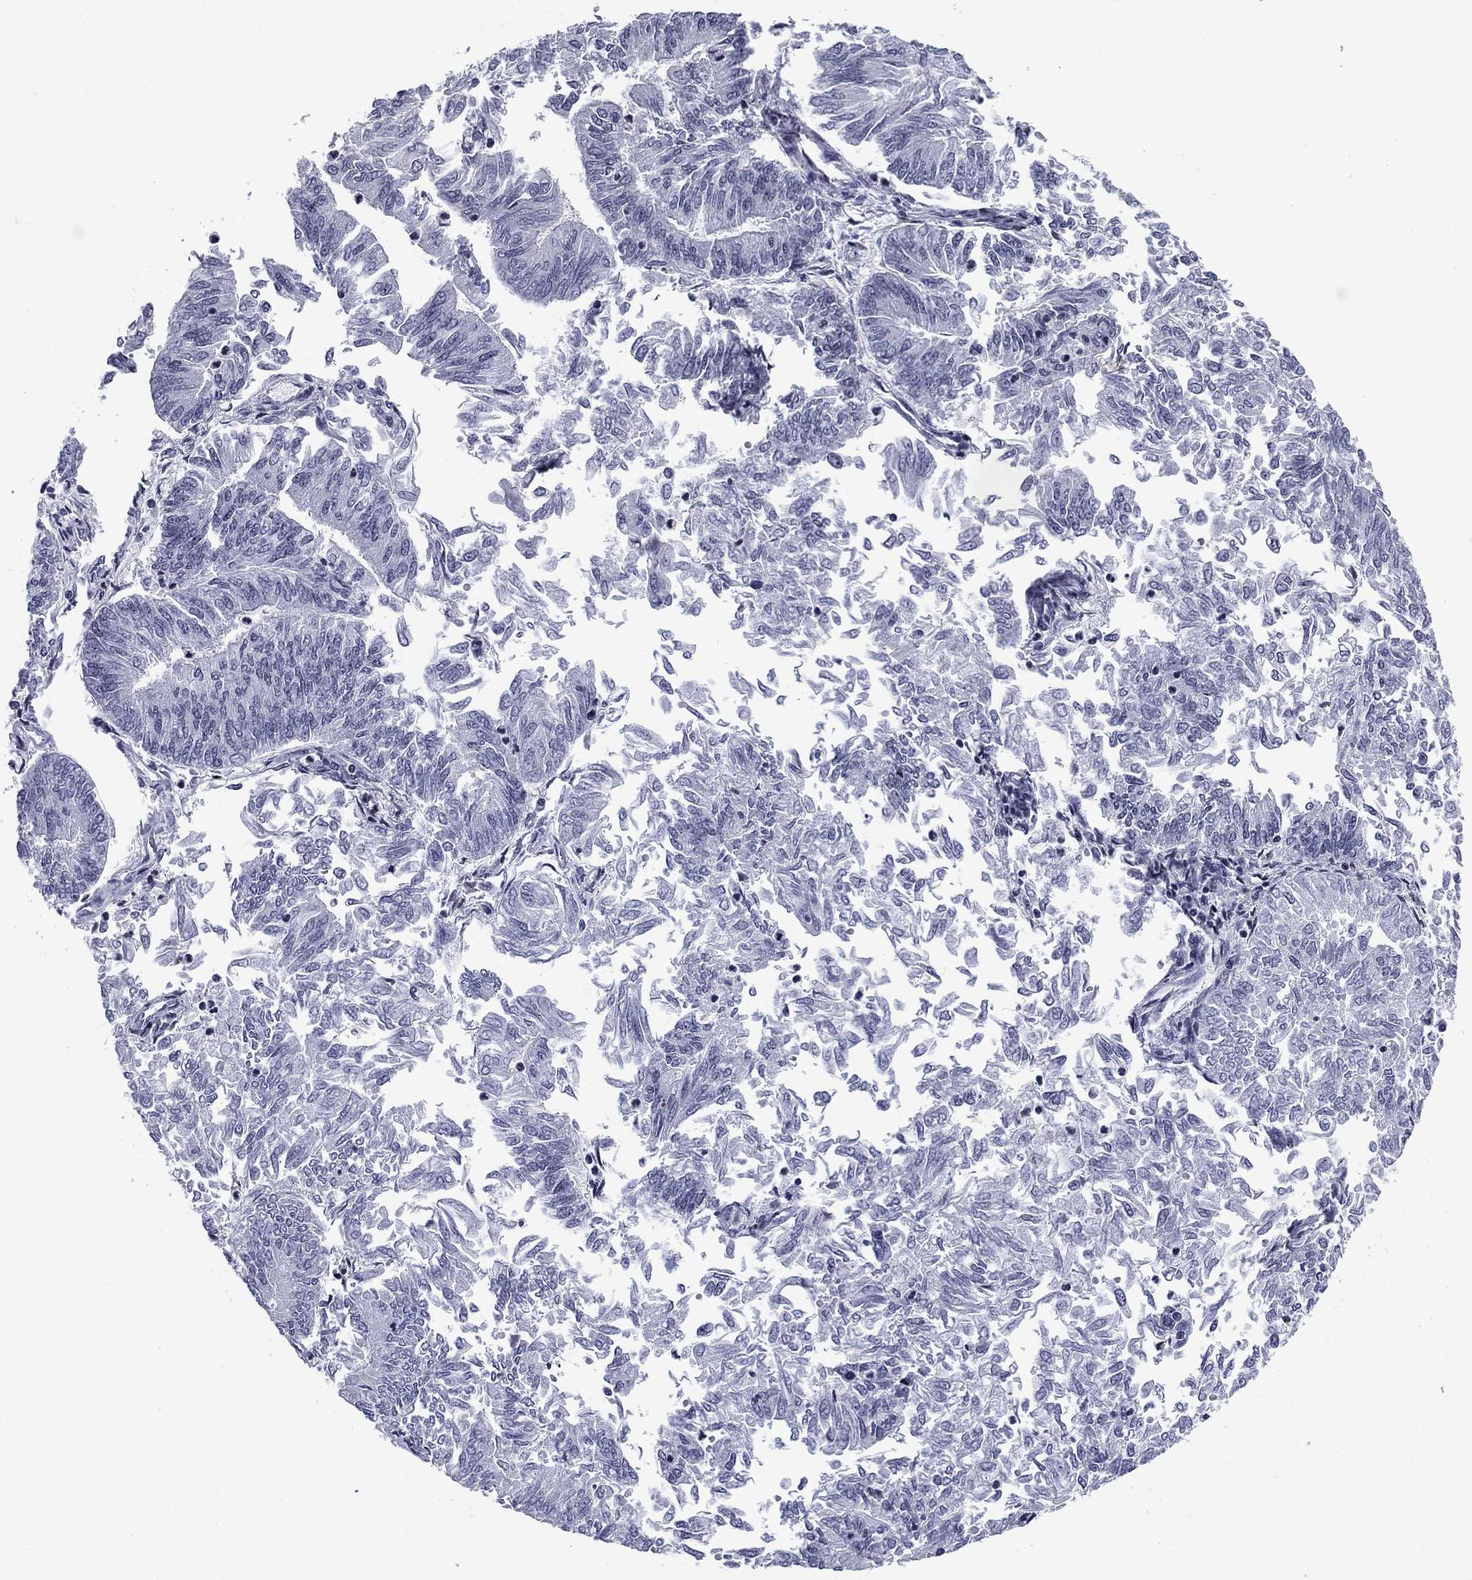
{"staining": {"intensity": "negative", "quantity": "none", "location": "none"}, "tissue": "endometrial cancer", "cell_type": "Tumor cells", "image_type": "cancer", "snomed": [{"axis": "morphology", "description": "Adenocarcinoma, NOS"}, {"axis": "topography", "description": "Endometrium"}], "caption": "Protein analysis of endometrial cancer demonstrates no significant expression in tumor cells.", "gene": "CCDC144A", "patient": {"sex": "female", "age": 59}}